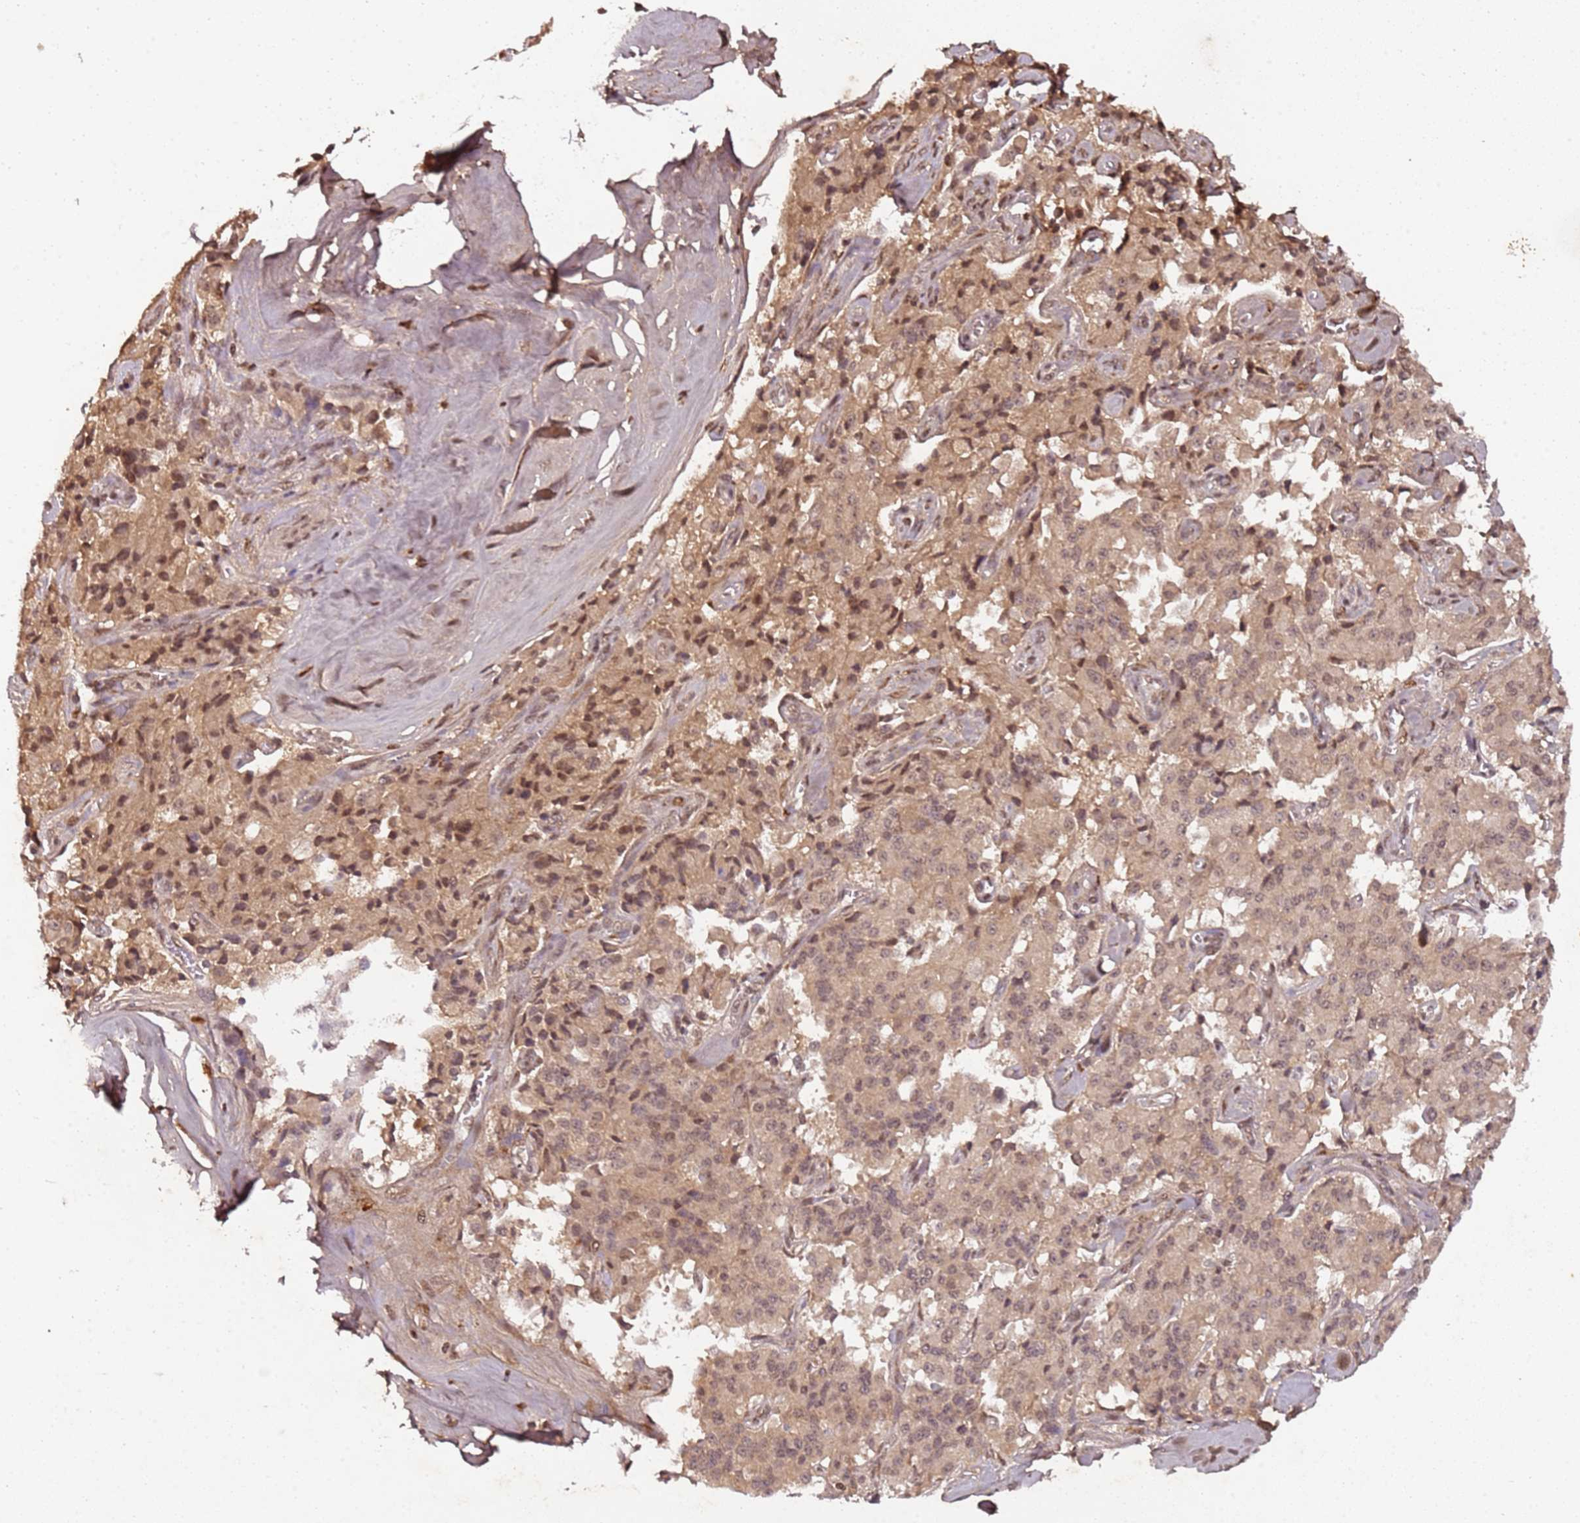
{"staining": {"intensity": "moderate", "quantity": ">75%", "location": "cytoplasmic/membranous,nuclear"}, "tissue": "pancreatic cancer", "cell_type": "Tumor cells", "image_type": "cancer", "snomed": [{"axis": "morphology", "description": "Adenocarcinoma, NOS"}, {"axis": "topography", "description": "Pancreas"}], "caption": "Pancreatic cancer (adenocarcinoma) stained for a protein (brown) exhibits moderate cytoplasmic/membranous and nuclear positive positivity in approximately >75% of tumor cells.", "gene": "COL1A2", "patient": {"sex": "male", "age": 65}}